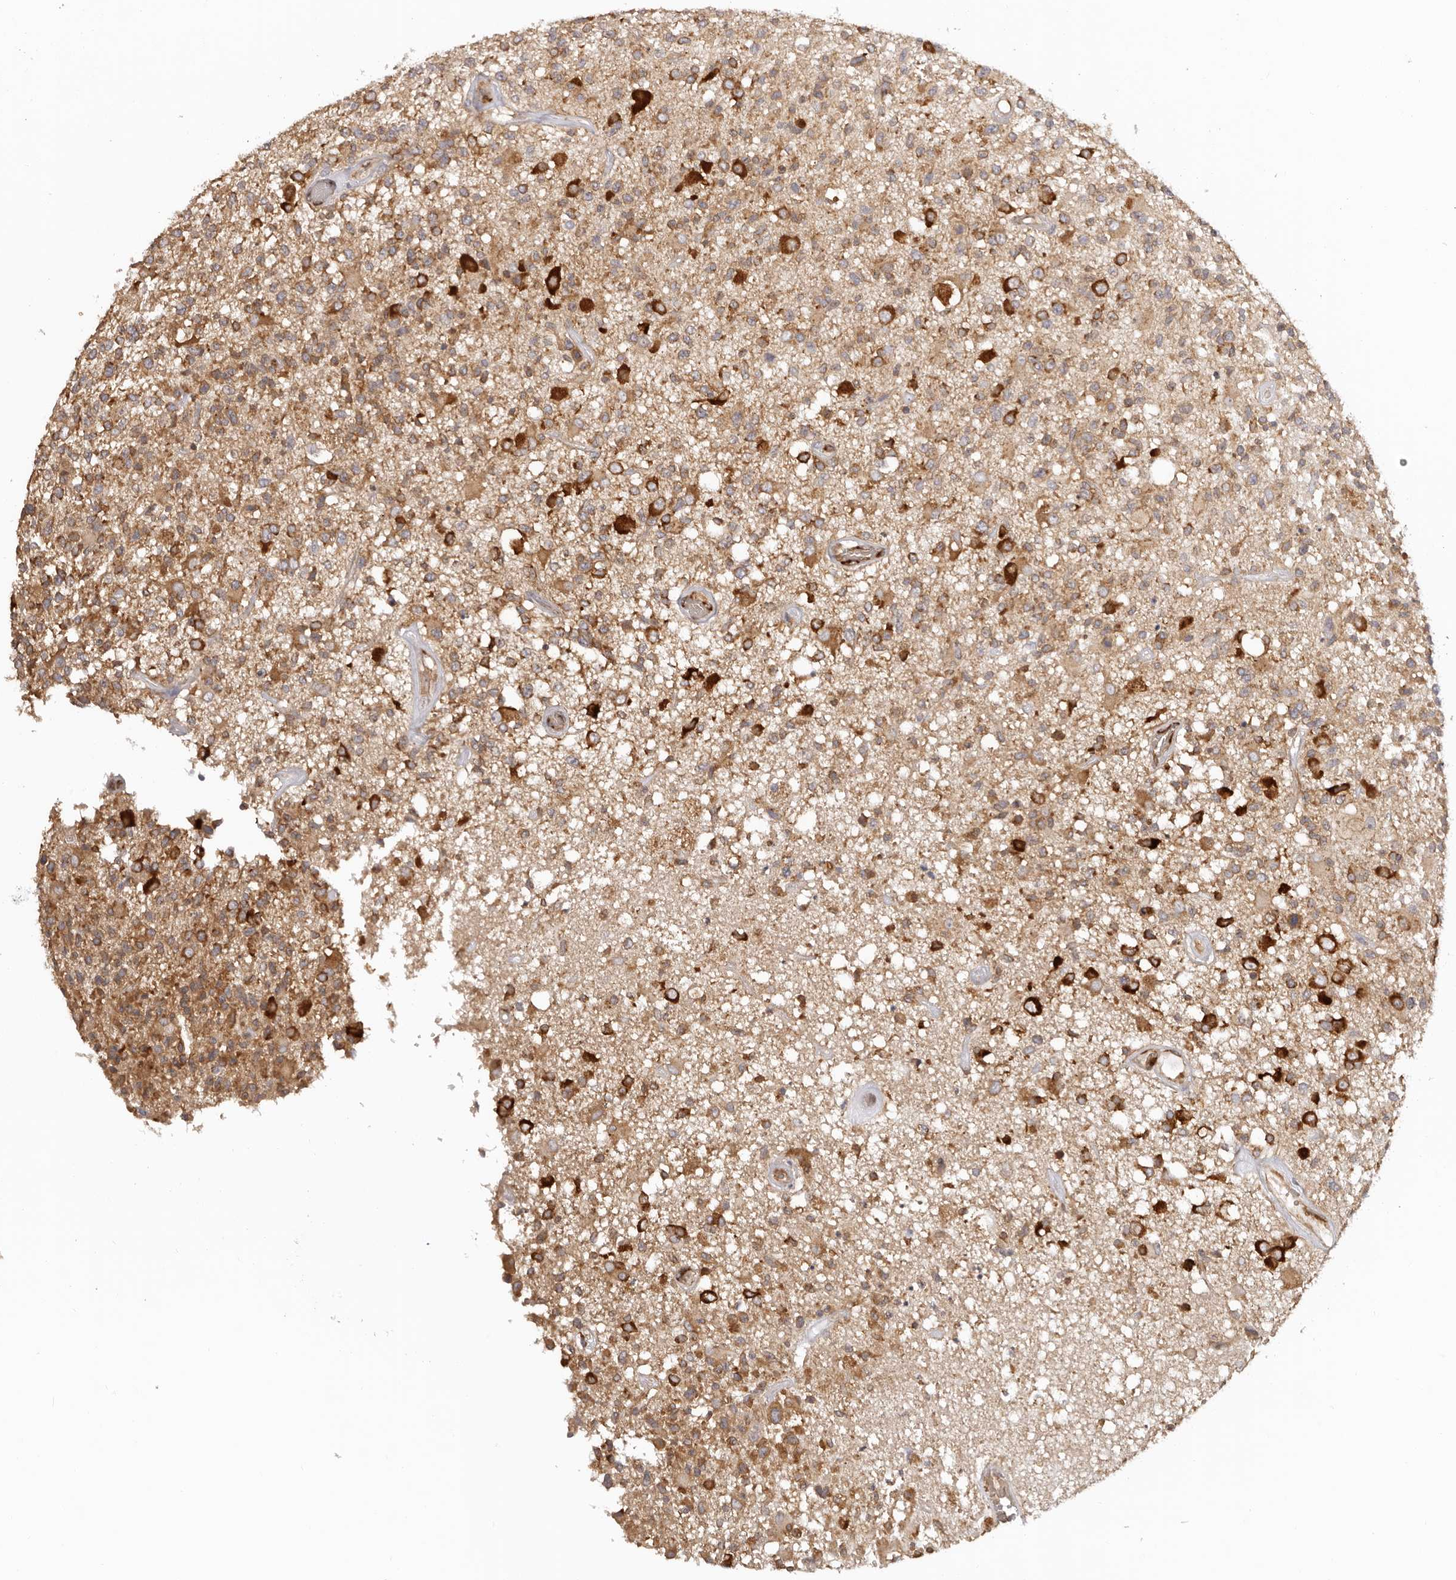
{"staining": {"intensity": "moderate", "quantity": ">75%", "location": "cytoplasmic/membranous"}, "tissue": "glioma", "cell_type": "Tumor cells", "image_type": "cancer", "snomed": [{"axis": "morphology", "description": "Glioma, malignant, High grade"}, {"axis": "morphology", "description": "Glioblastoma, NOS"}, {"axis": "topography", "description": "Brain"}], "caption": "A brown stain shows moderate cytoplasmic/membranous positivity of a protein in glioma tumor cells. (brown staining indicates protein expression, while blue staining denotes nuclei).", "gene": "EEF1E1", "patient": {"sex": "male", "age": 60}}